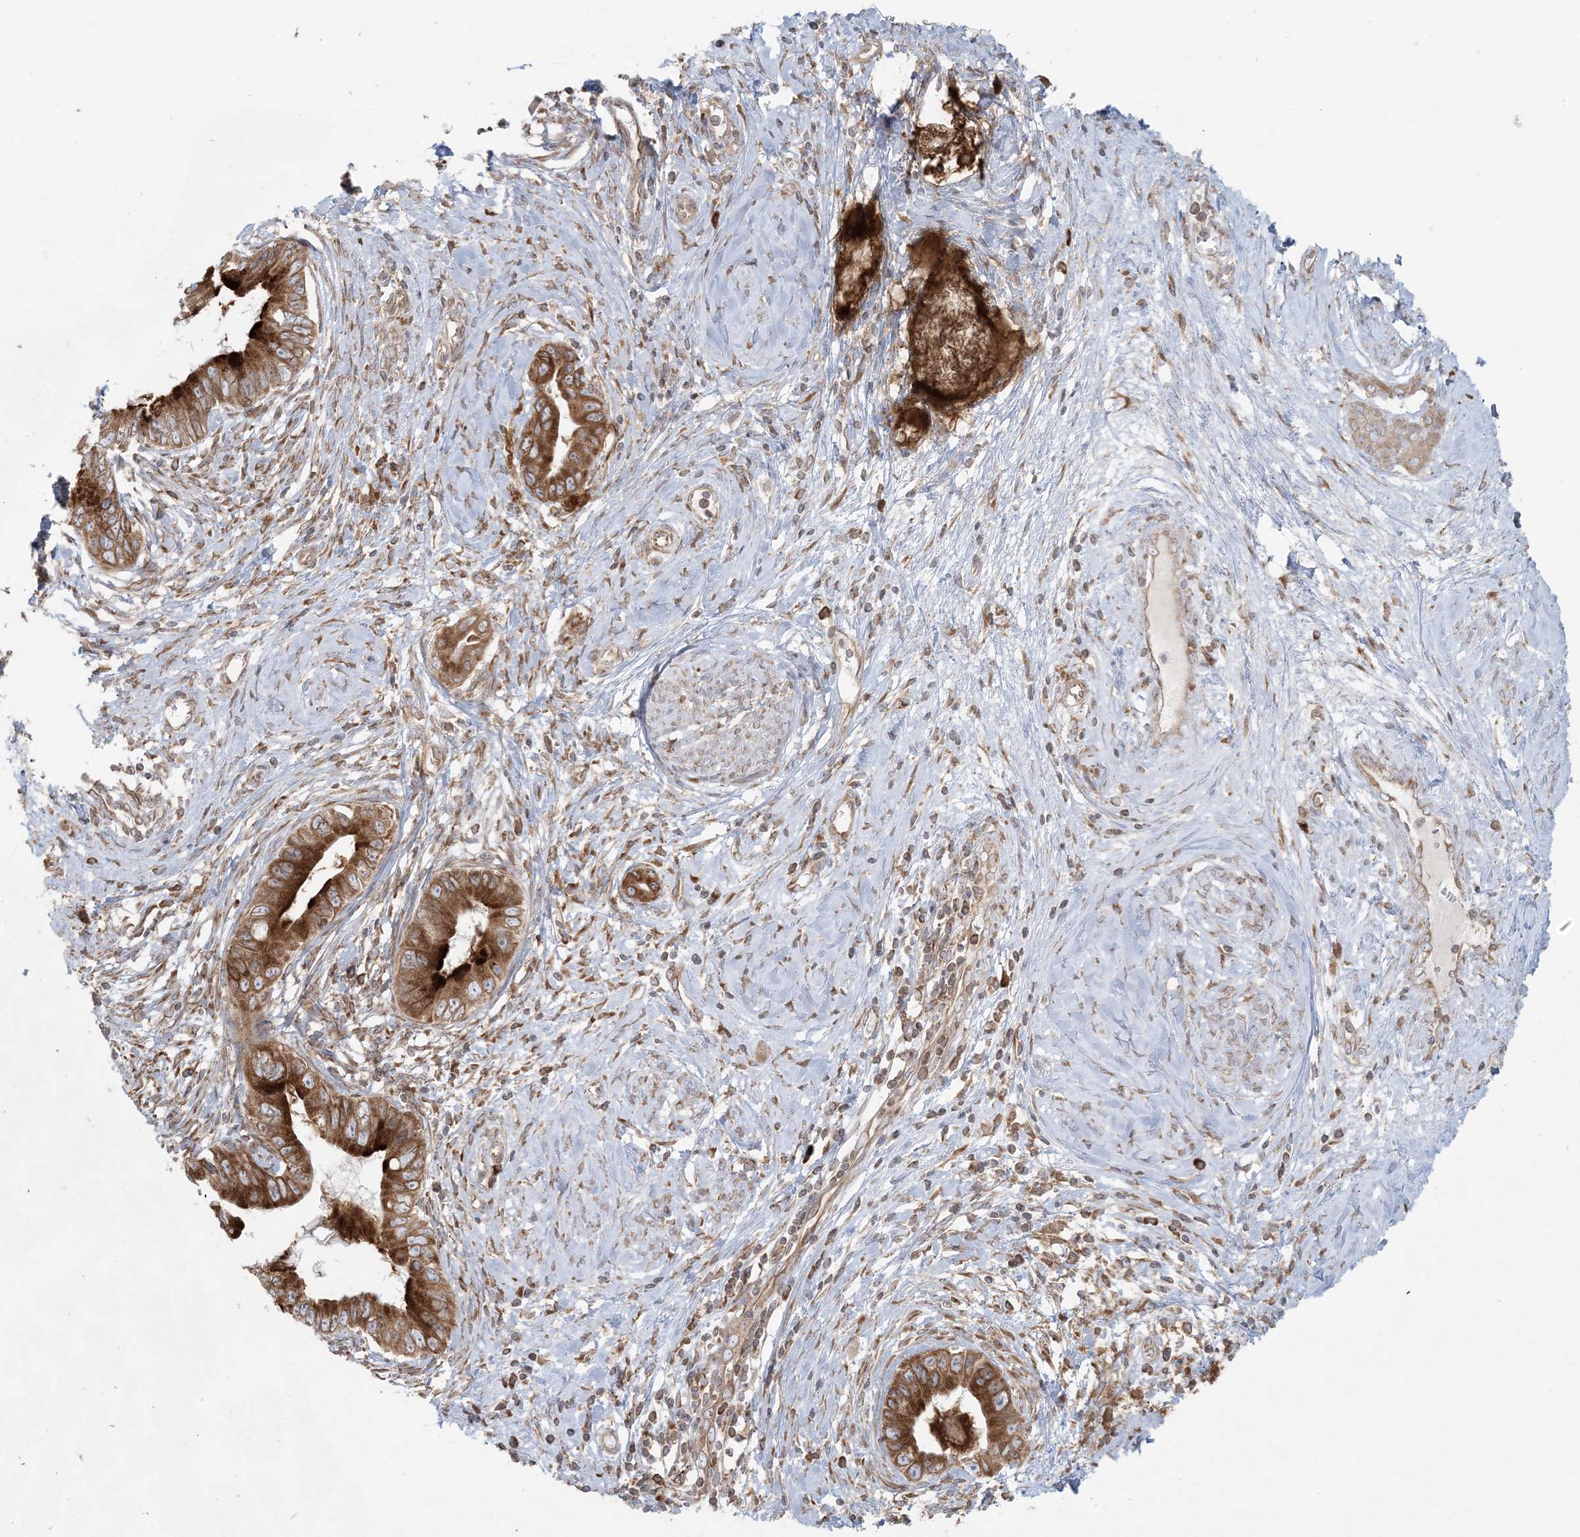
{"staining": {"intensity": "strong", "quantity": ">75%", "location": "cytoplasmic/membranous"}, "tissue": "cervical cancer", "cell_type": "Tumor cells", "image_type": "cancer", "snomed": [{"axis": "morphology", "description": "Adenocarcinoma, NOS"}, {"axis": "topography", "description": "Cervix"}], "caption": "The photomicrograph exhibits immunohistochemical staining of cervical cancer. There is strong cytoplasmic/membranous positivity is seen in approximately >75% of tumor cells.", "gene": "UBXN4", "patient": {"sex": "female", "age": 44}}